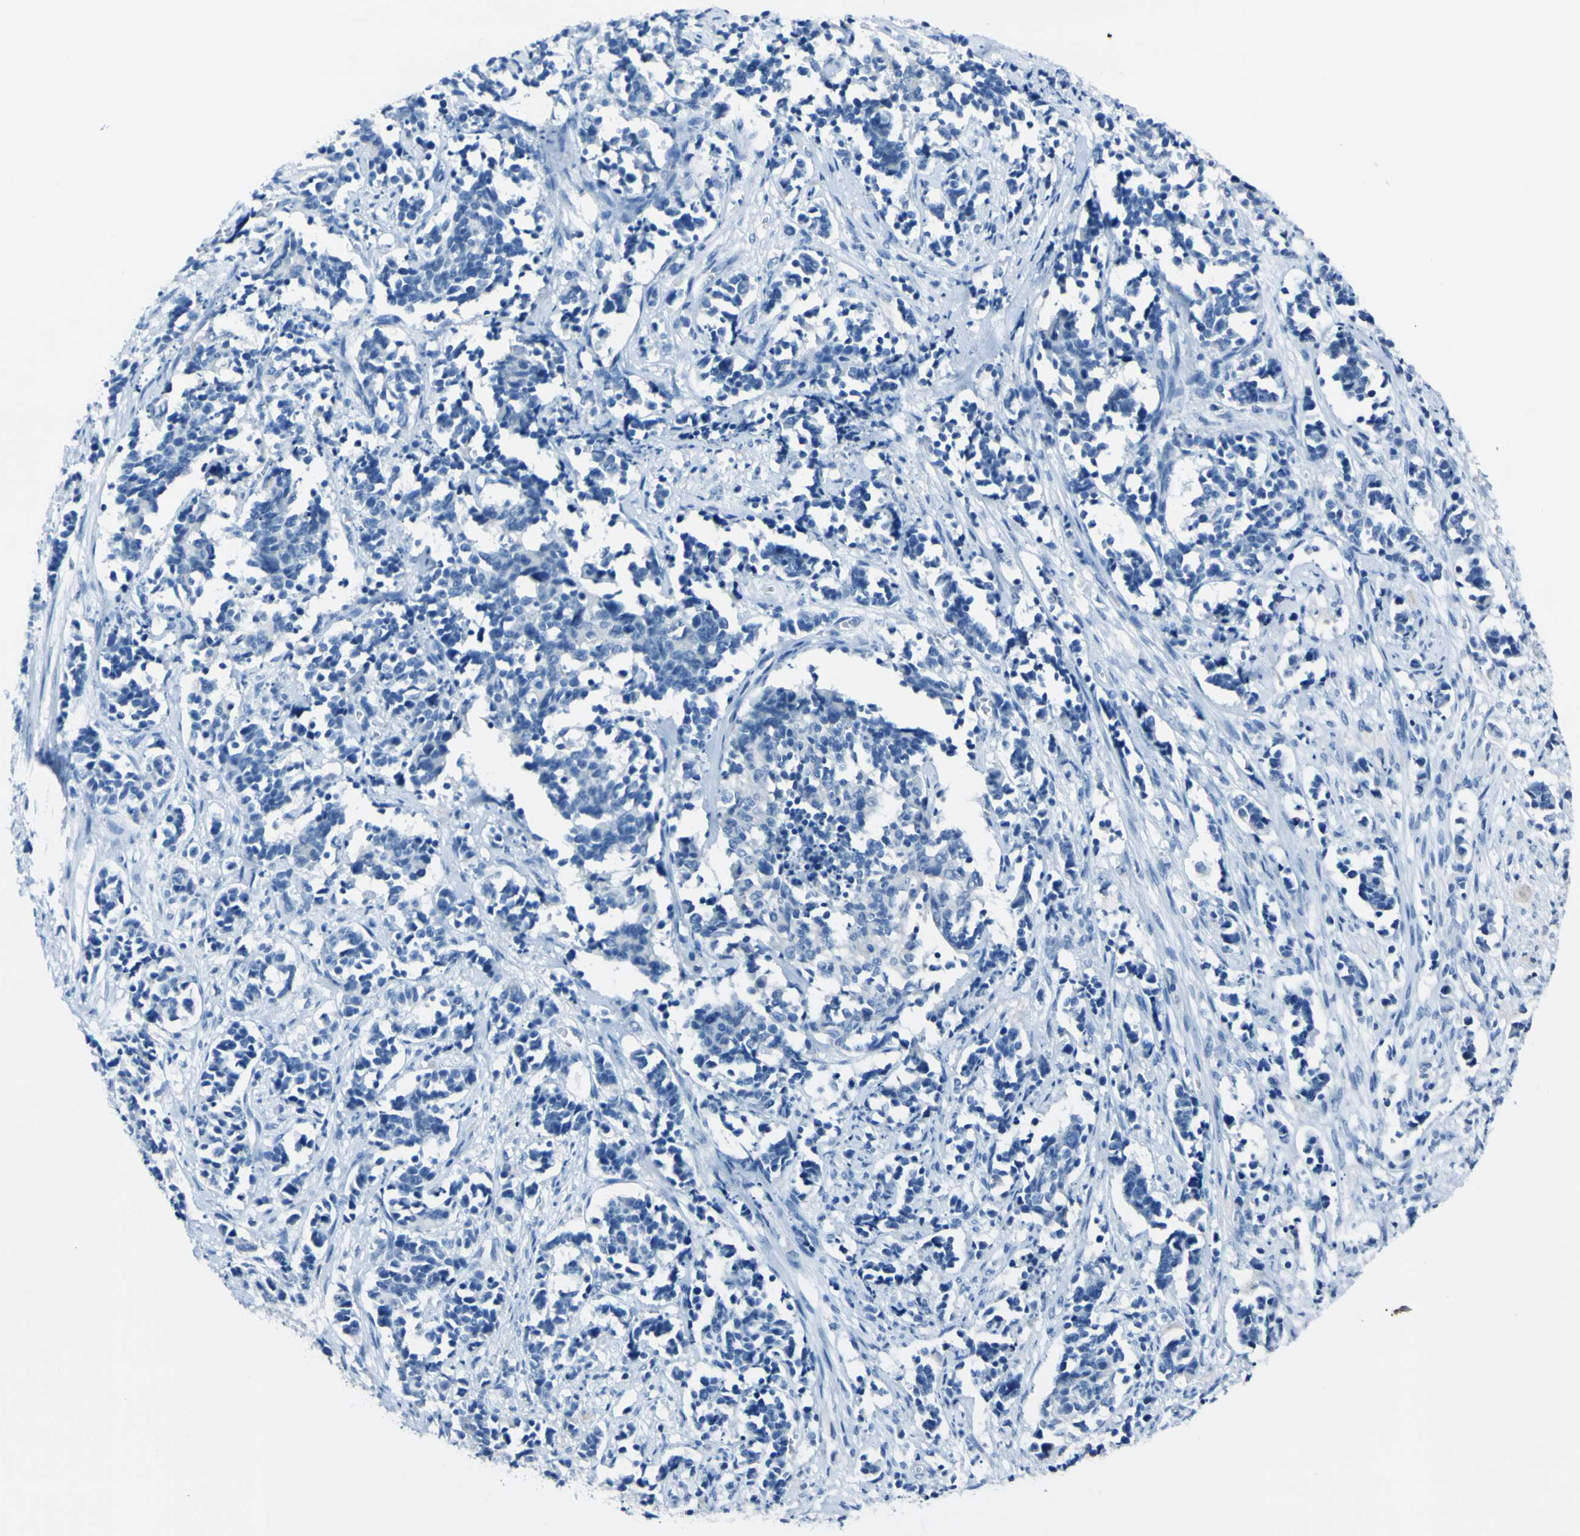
{"staining": {"intensity": "negative", "quantity": "none", "location": "none"}, "tissue": "cervical cancer", "cell_type": "Tumor cells", "image_type": "cancer", "snomed": [{"axis": "morphology", "description": "Normal tissue, NOS"}, {"axis": "morphology", "description": "Squamous cell carcinoma, NOS"}, {"axis": "topography", "description": "Cervix"}], "caption": "This is an immunohistochemistry (IHC) histopathology image of human cervical cancer (squamous cell carcinoma). There is no expression in tumor cells.", "gene": "PHKG1", "patient": {"sex": "female", "age": 35}}